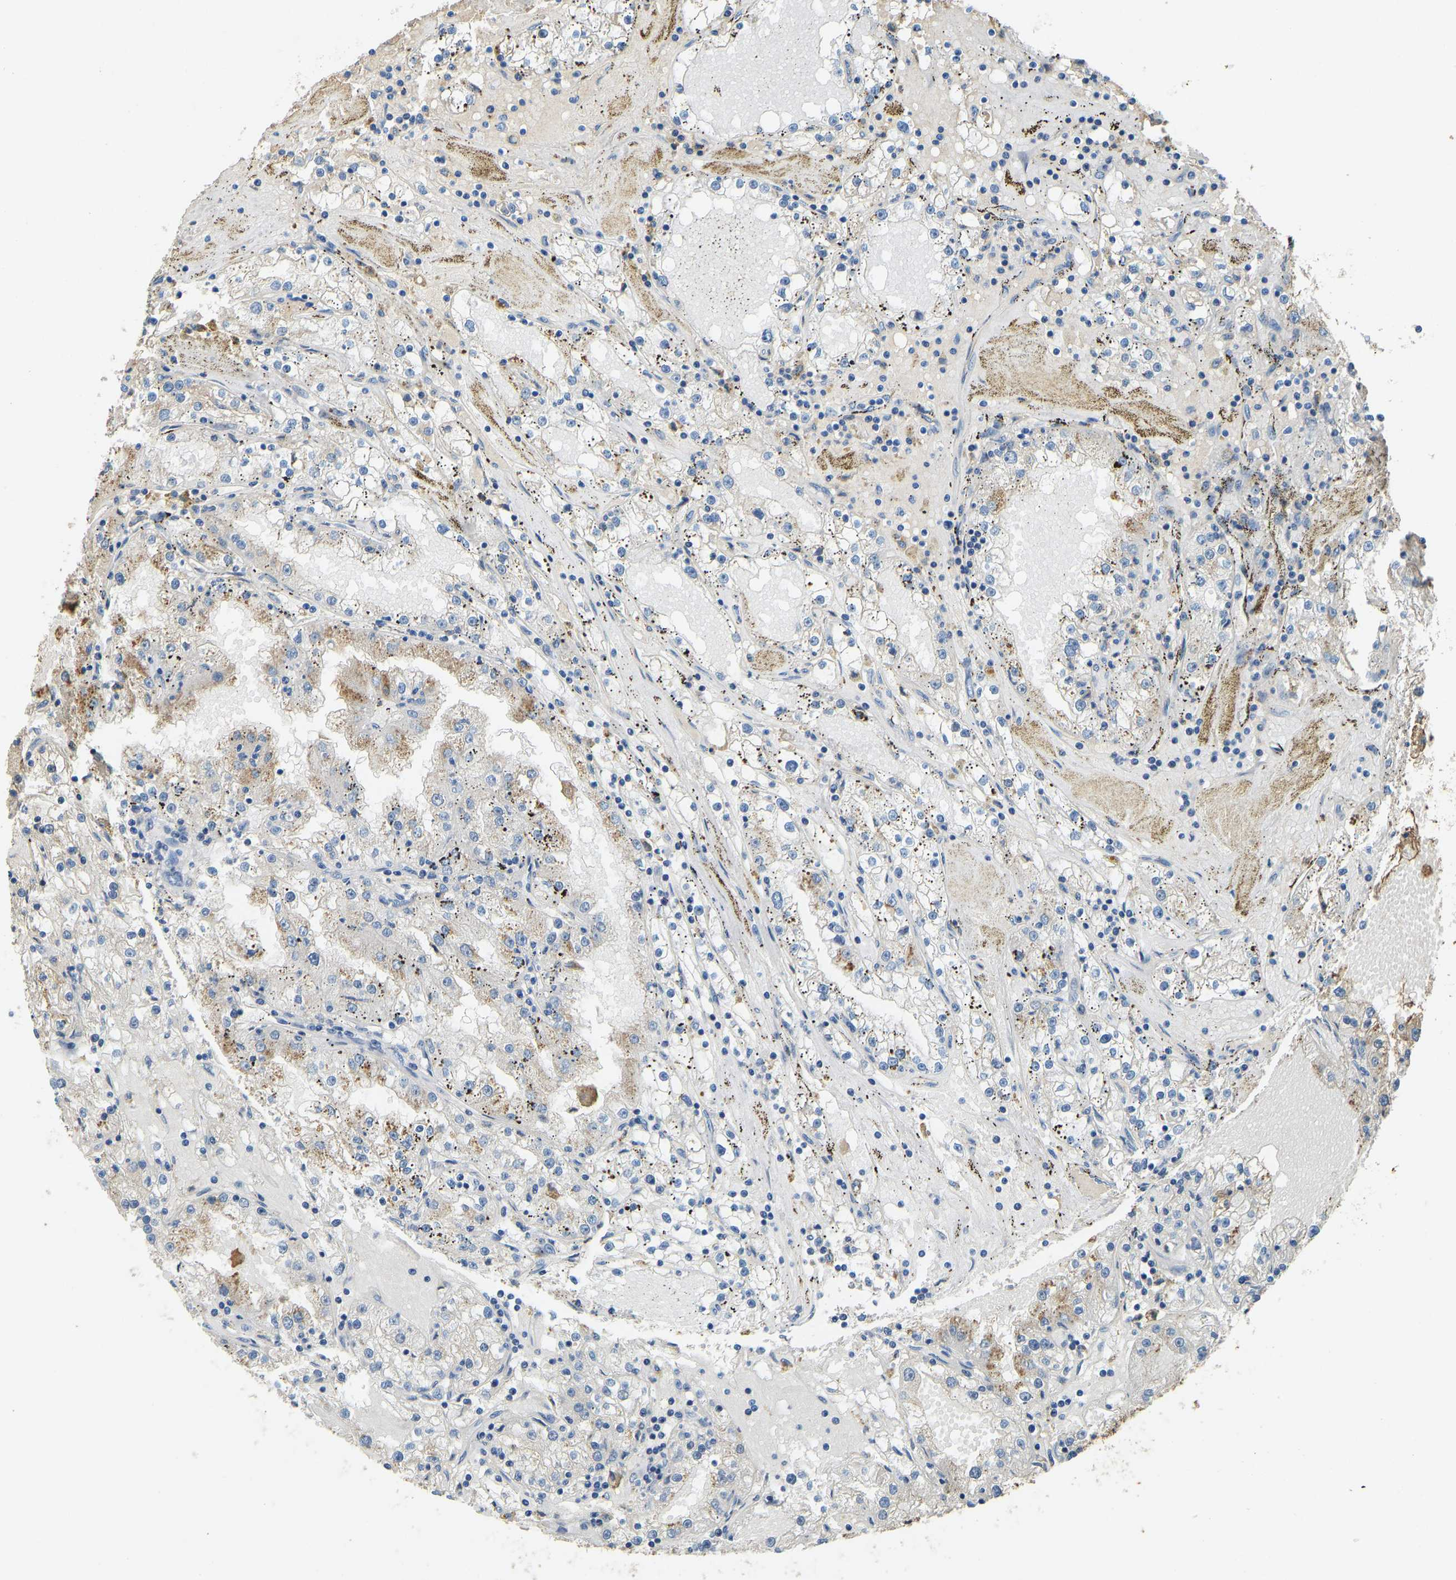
{"staining": {"intensity": "negative", "quantity": "none", "location": "none"}, "tissue": "renal cancer", "cell_type": "Tumor cells", "image_type": "cancer", "snomed": [{"axis": "morphology", "description": "Adenocarcinoma, NOS"}, {"axis": "topography", "description": "Kidney"}], "caption": "This image is of renal cancer stained with immunohistochemistry to label a protein in brown with the nuclei are counter-stained blue. There is no staining in tumor cells.", "gene": "THBS4", "patient": {"sex": "male", "age": 56}}